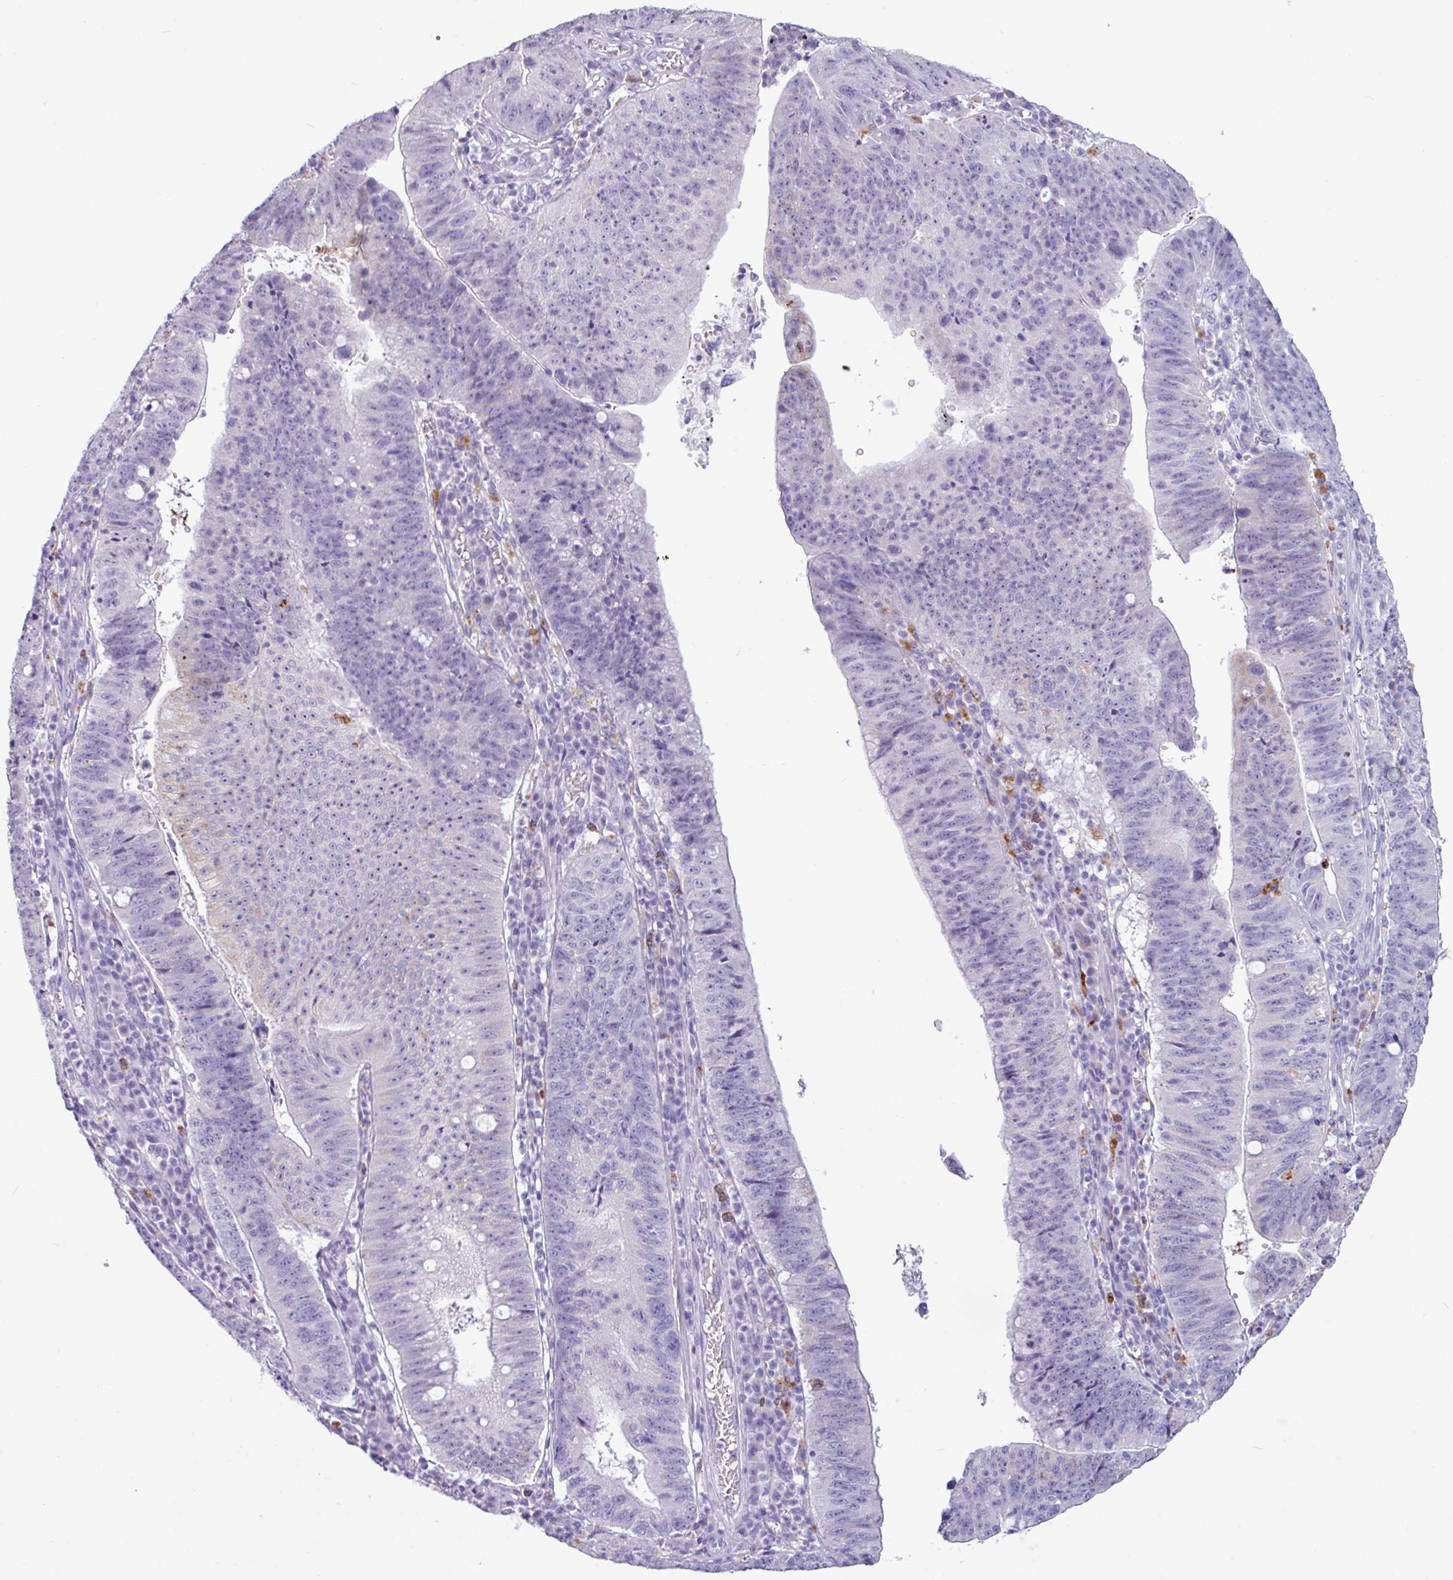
{"staining": {"intensity": "negative", "quantity": "none", "location": "none"}, "tissue": "stomach cancer", "cell_type": "Tumor cells", "image_type": "cancer", "snomed": [{"axis": "morphology", "description": "Adenocarcinoma, NOS"}, {"axis": "topography", "description": "Stomach"}], "caption": "Tumor cells are negative for brown protein staining in stomach cancer (adenocarcinoma).", "gene": "ZNF524", "patient": {"sex": "male", "age": 59}}